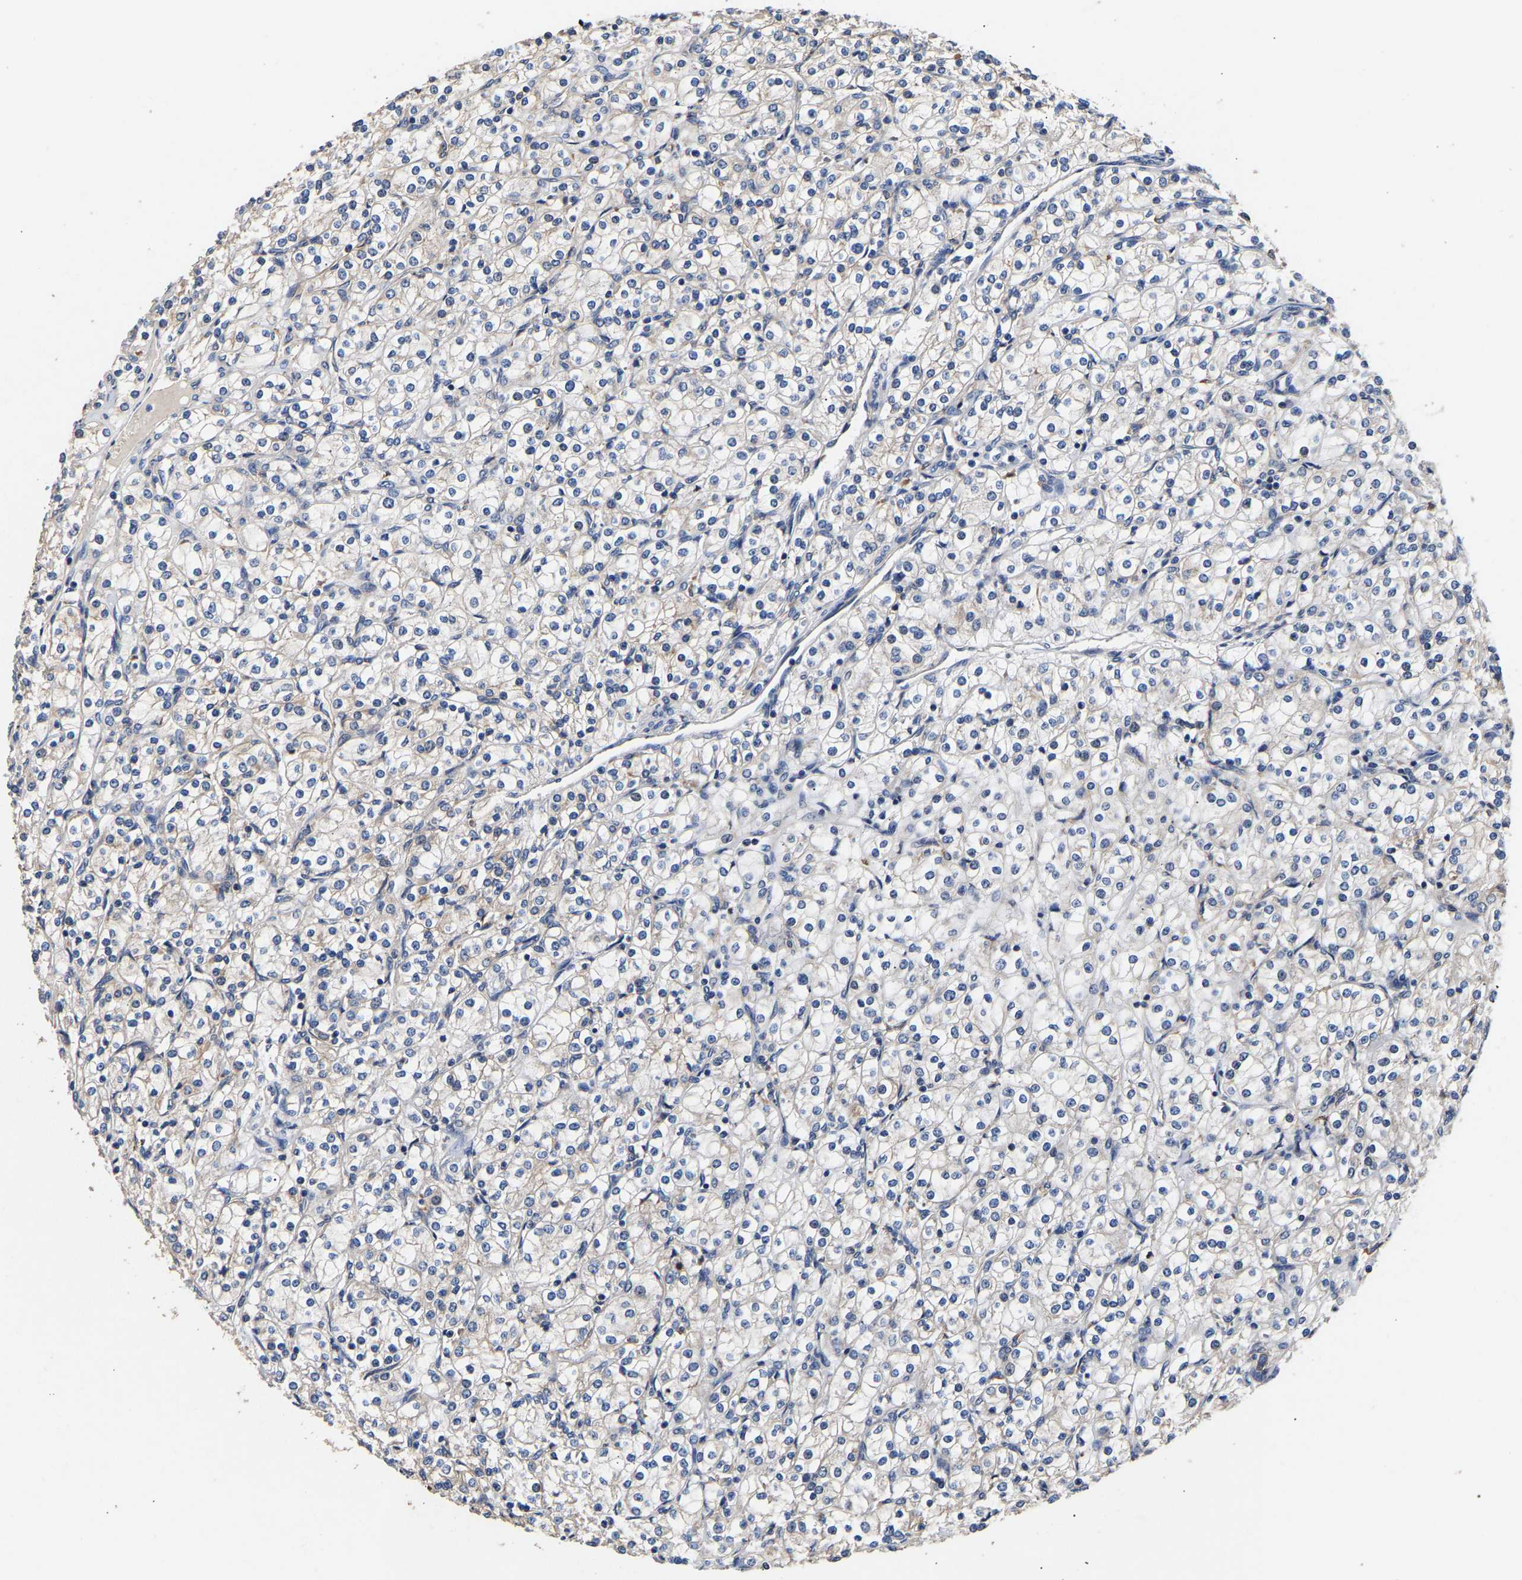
{"staining": {"intensity": "negative", "quantity": "none", "location": "none"}, "tissue": "renal cancer", "cell_type": "Tumor cells", "image_type": "cancer", "snomed": [{"axis": "morphology", "description": "Adenocarcinoma, NOS"}, {"axis": "topography", "description": "Kidney"}], "caption": "This is an IHC histopathology image of renal cancer (adenocarcinoma). There is no expression in tumor cells.", "gene": "LRBA", "patient": {"sex": "male", "age": 77}}